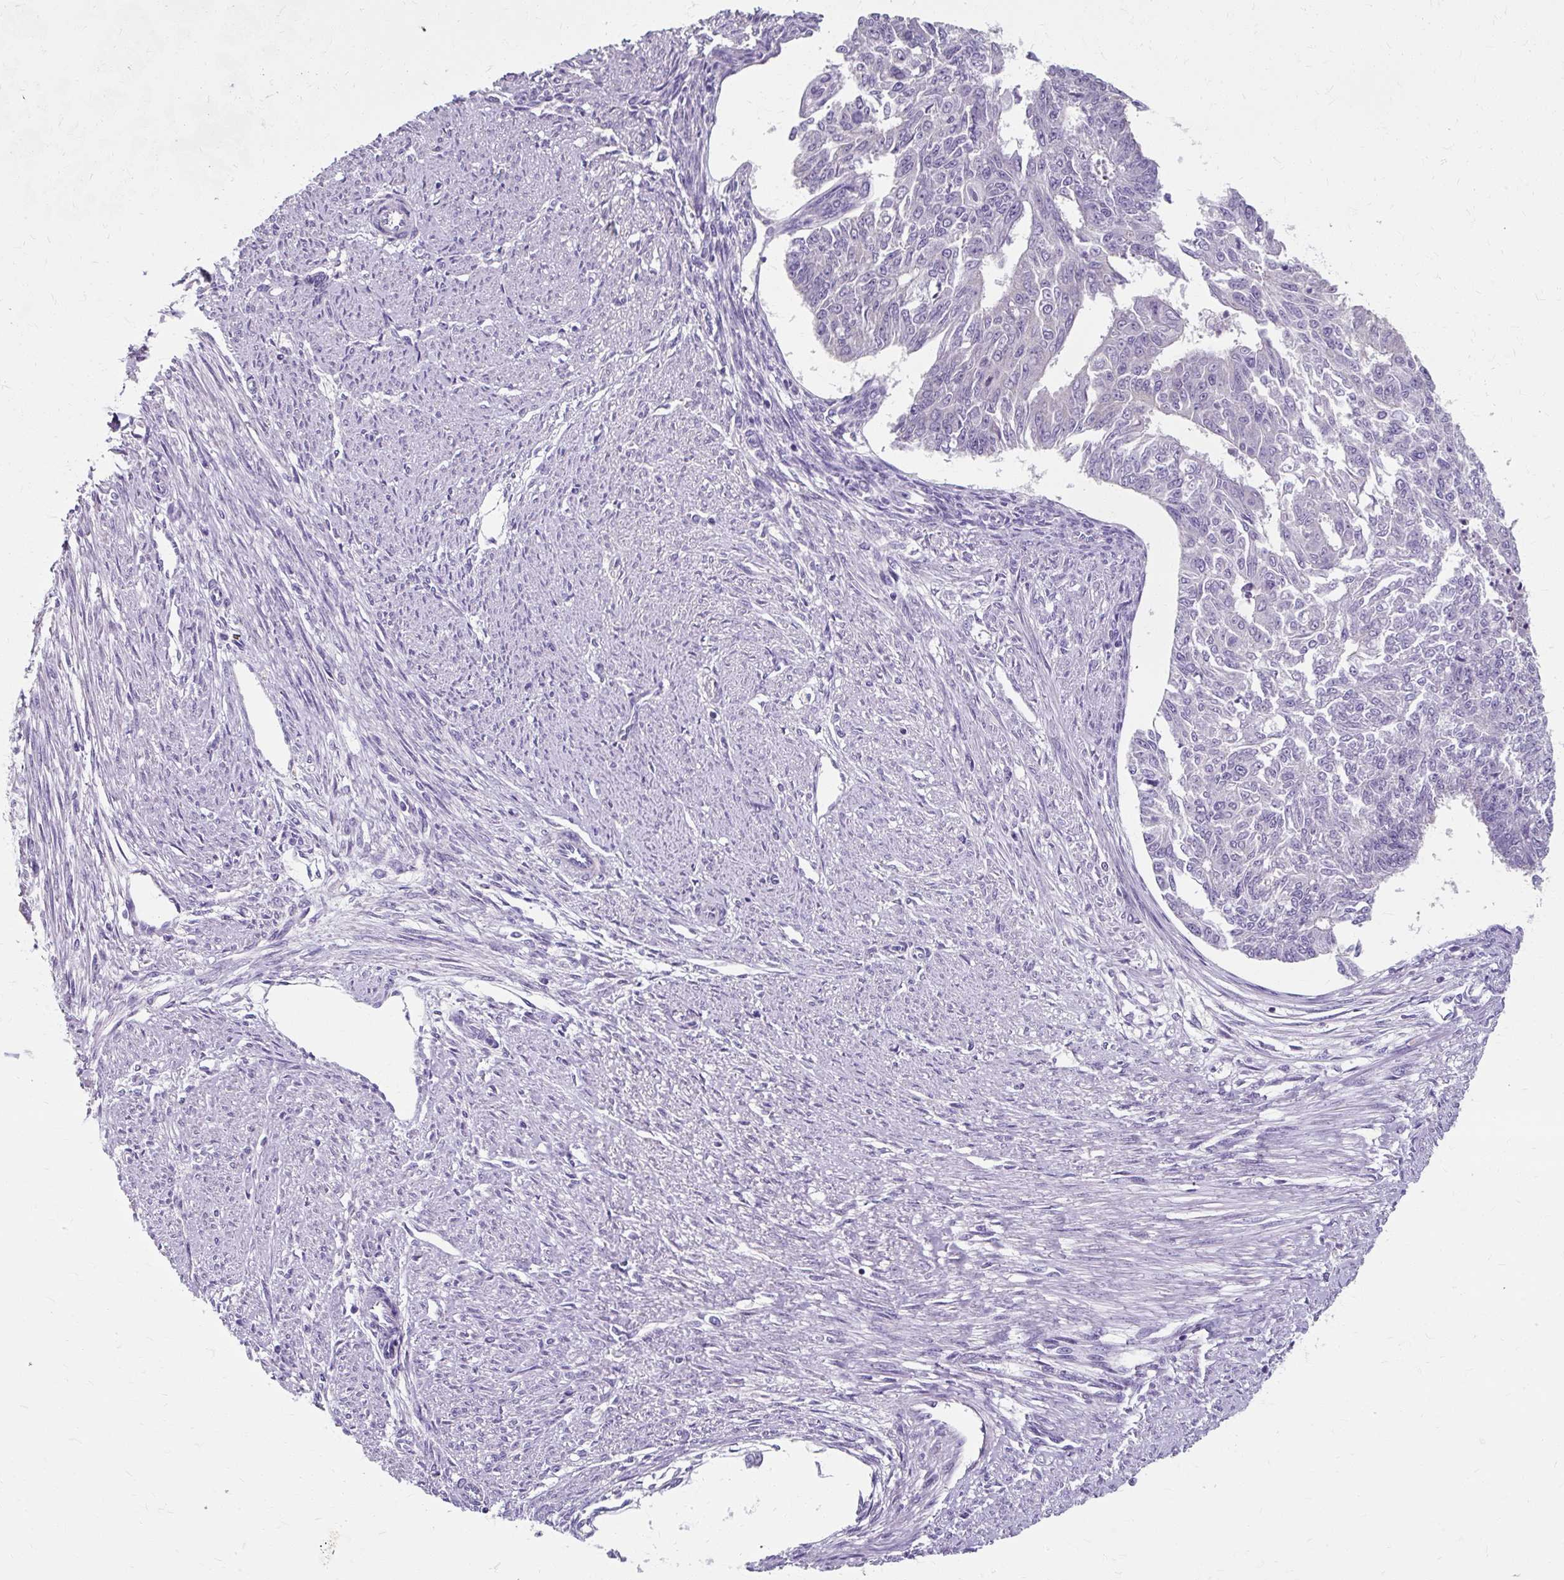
{"staining": {"intensity": "negative", "quantity": "none", "location": "none"}, "tissue": "endometrial cancer", "cell_type": "Tumor cells", "image_type": "cancer", "snomed": [{"axis": "morphology", "description": "Adenocarcinoma, NOS"}, {"axis": "topography", "description": "Endometrium"}], "caption": "The image displays no staining of tumor cells in endometrial adenocarcinoma.", "gene": "KLHL24", "patient": {"sex": "female", "age": 32}}